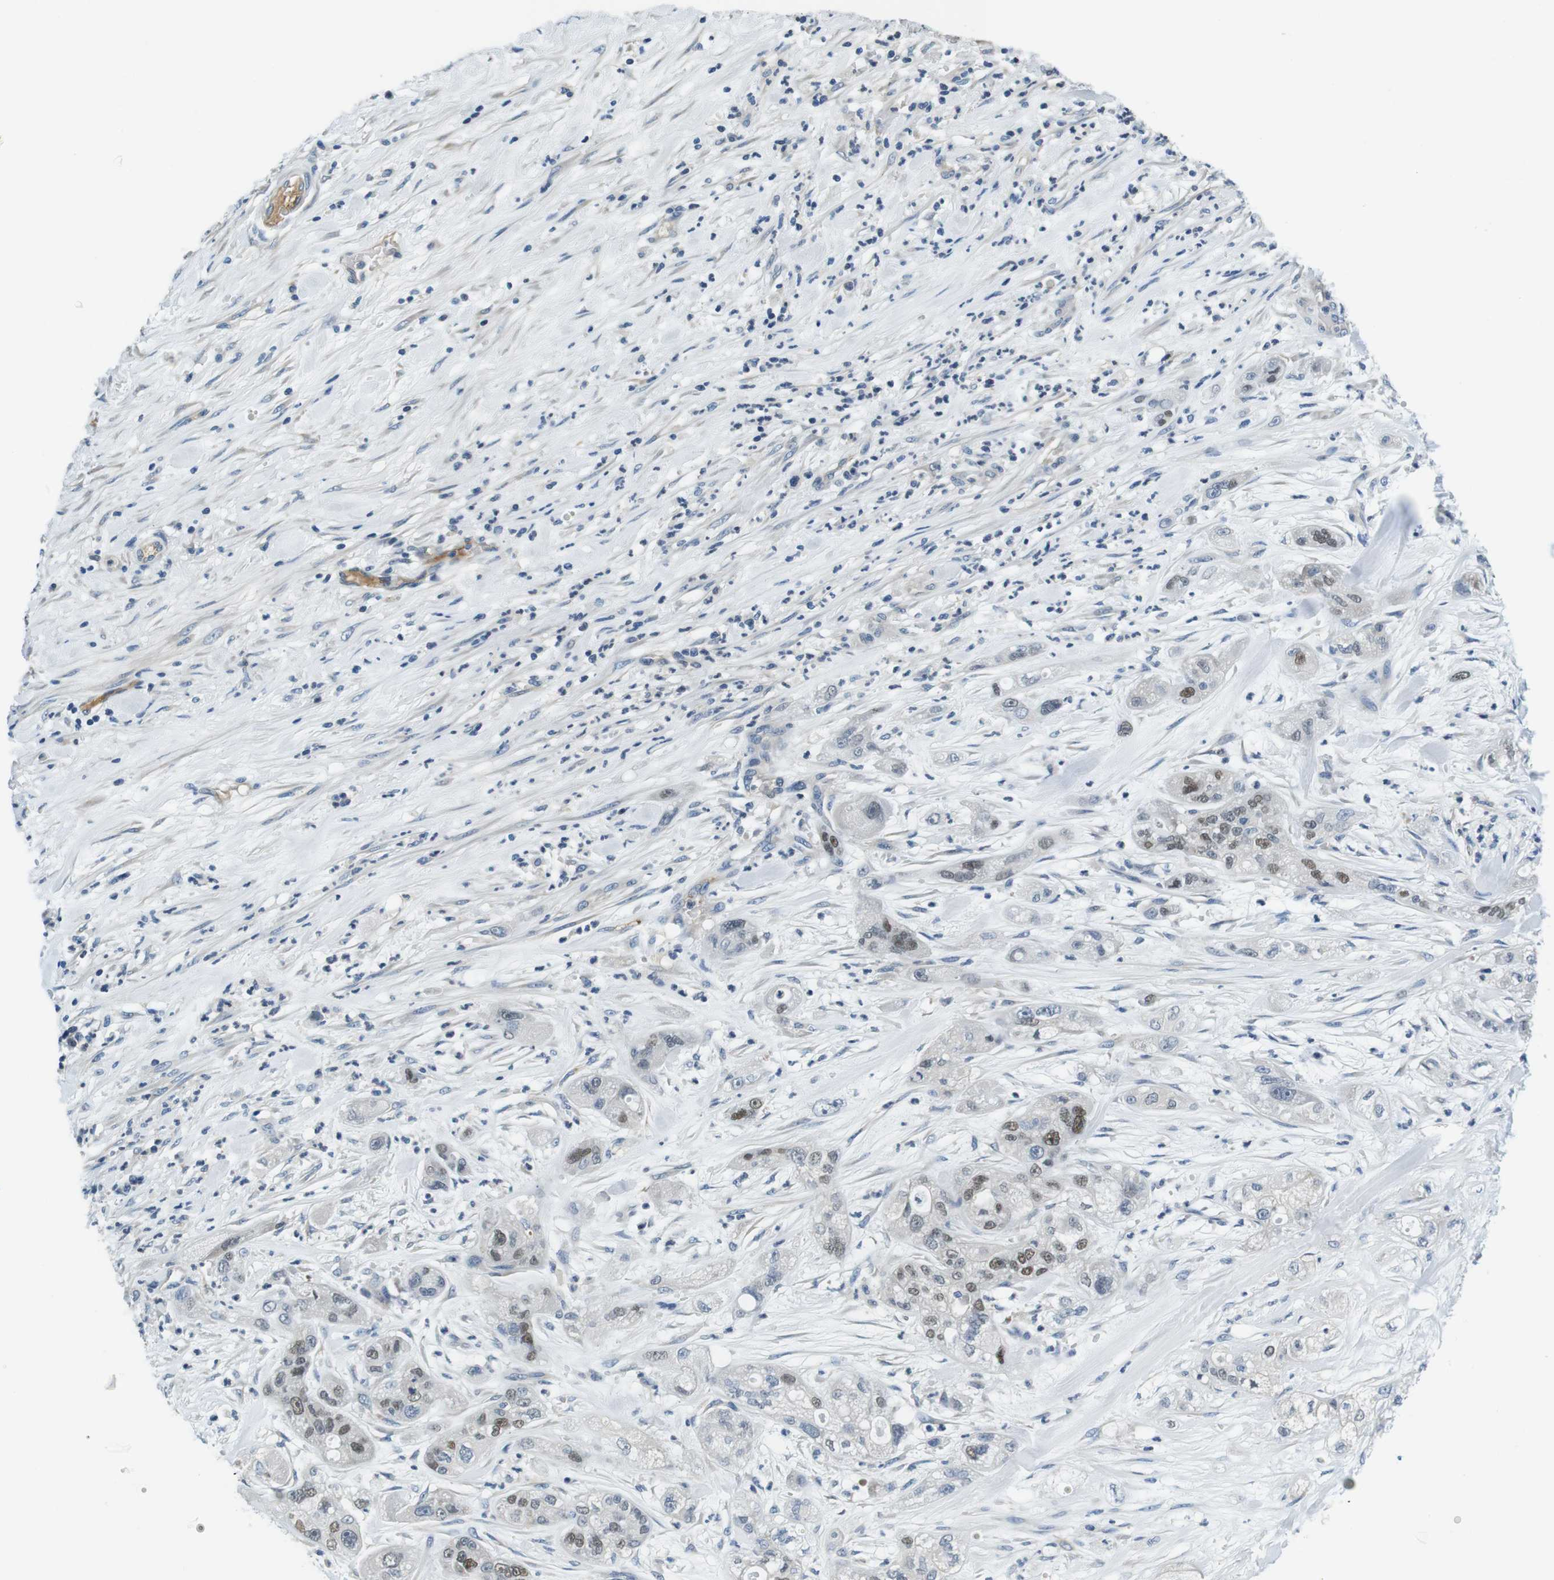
{"staining": {"intensity": "moderate", "quantity": "25%-75%", "location": "nuclear"}, "tissue": "pancreatic cancer", "cell_type": "Tumor cells", "image_type": "cancer", "snomed": [{"axis": "morphology", "description": "Adenocarcinoma, NOS"}, {"axis": "topography", "description": "Pancreas"}], "caption": "This is an image of IHC staining of pancreatic cancer (adenocarcinoma), which shows moderate expression in the nuclear of tumor cells.", "gene": "KCNJ5", "patient": {"sex": "female", "age": 78}}